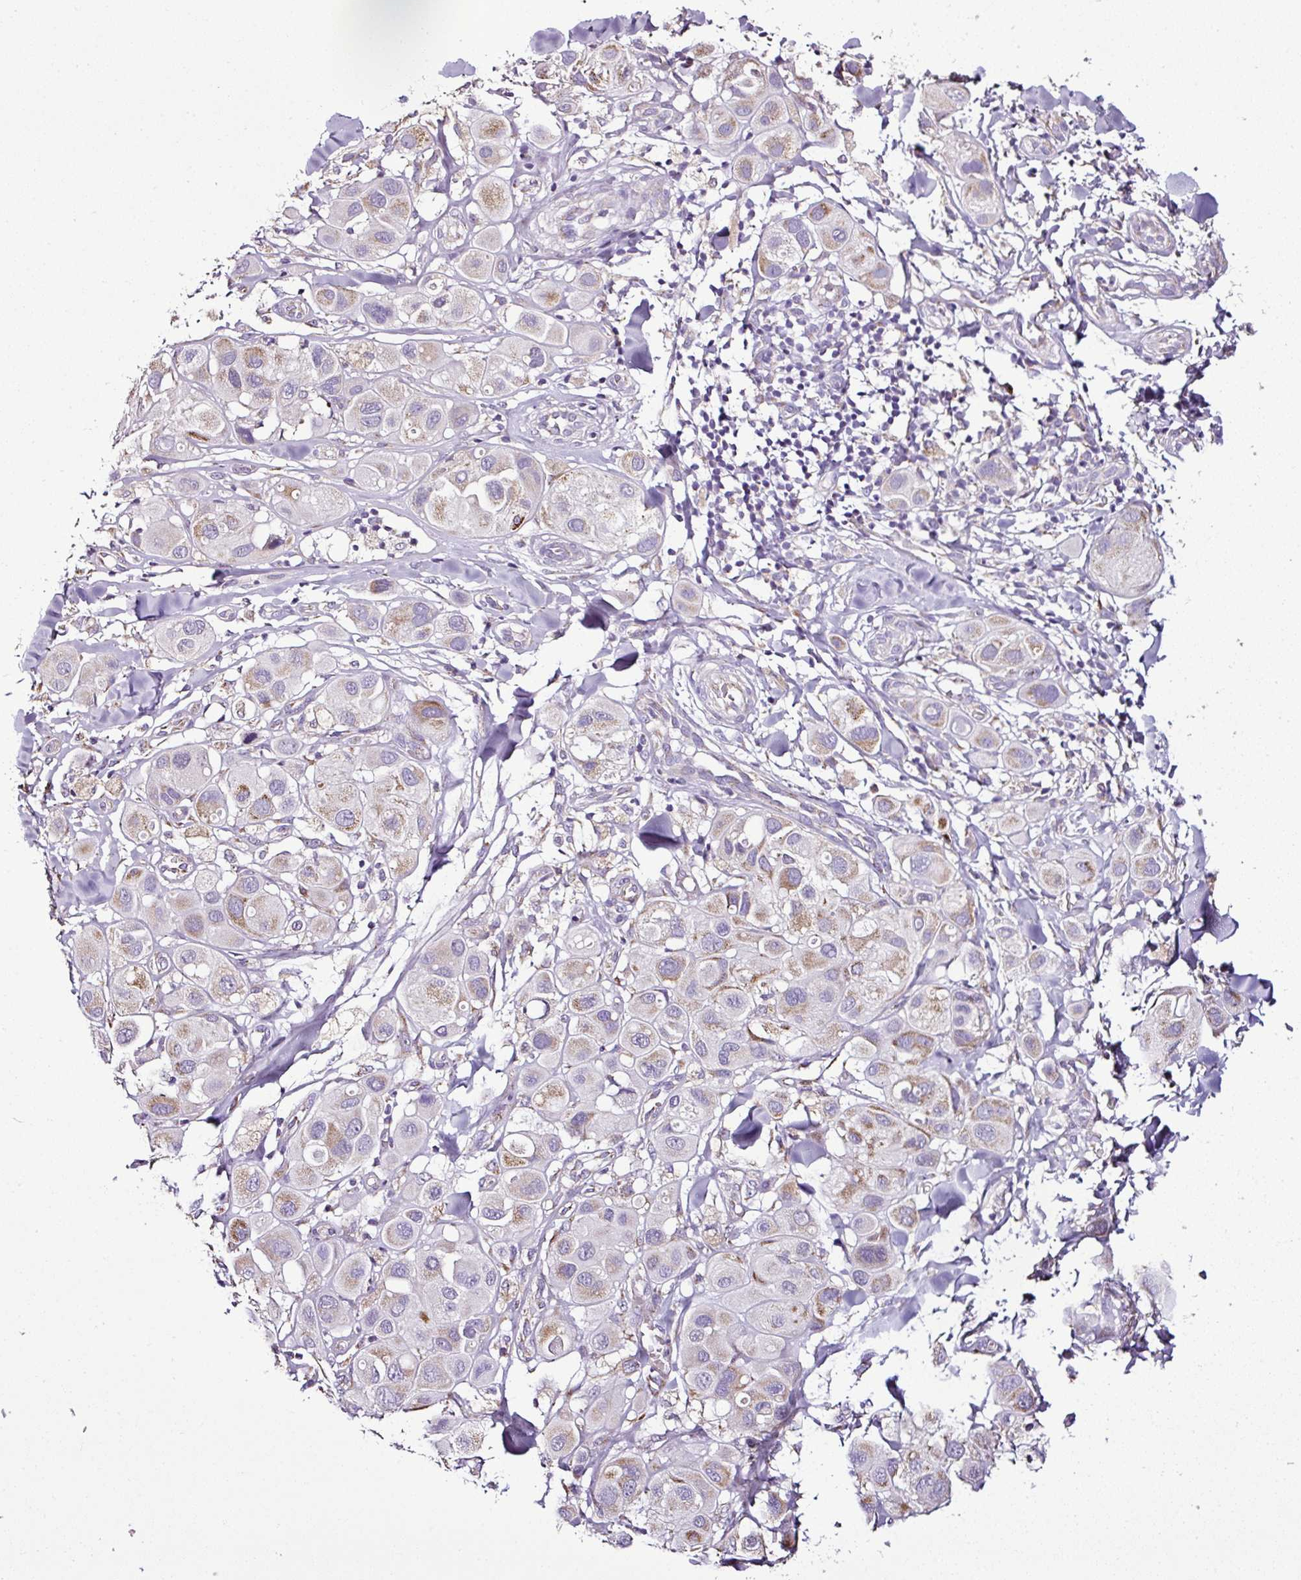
{"staining": {"intensity": "weak", "quantity": "25%-75%", "location": "cytoplasmic/membranous"}, "tissue": "melanoma", "cell_type": "Tumor cells", "image_type": "cancer", "snomed": [{"axis": "morphology", "description": "Malignant melanoma, Metastatic site"}, {"axis": "topography", "description": "Skin"}], "caption": "A brown stain highlights weak cytoplasmic/membranous positivity of a protein in human malignant melanoma (metastatic site) tumor cells.", "gene": "DPAGT1", "patient": {"sex": "male", "age": 41}}